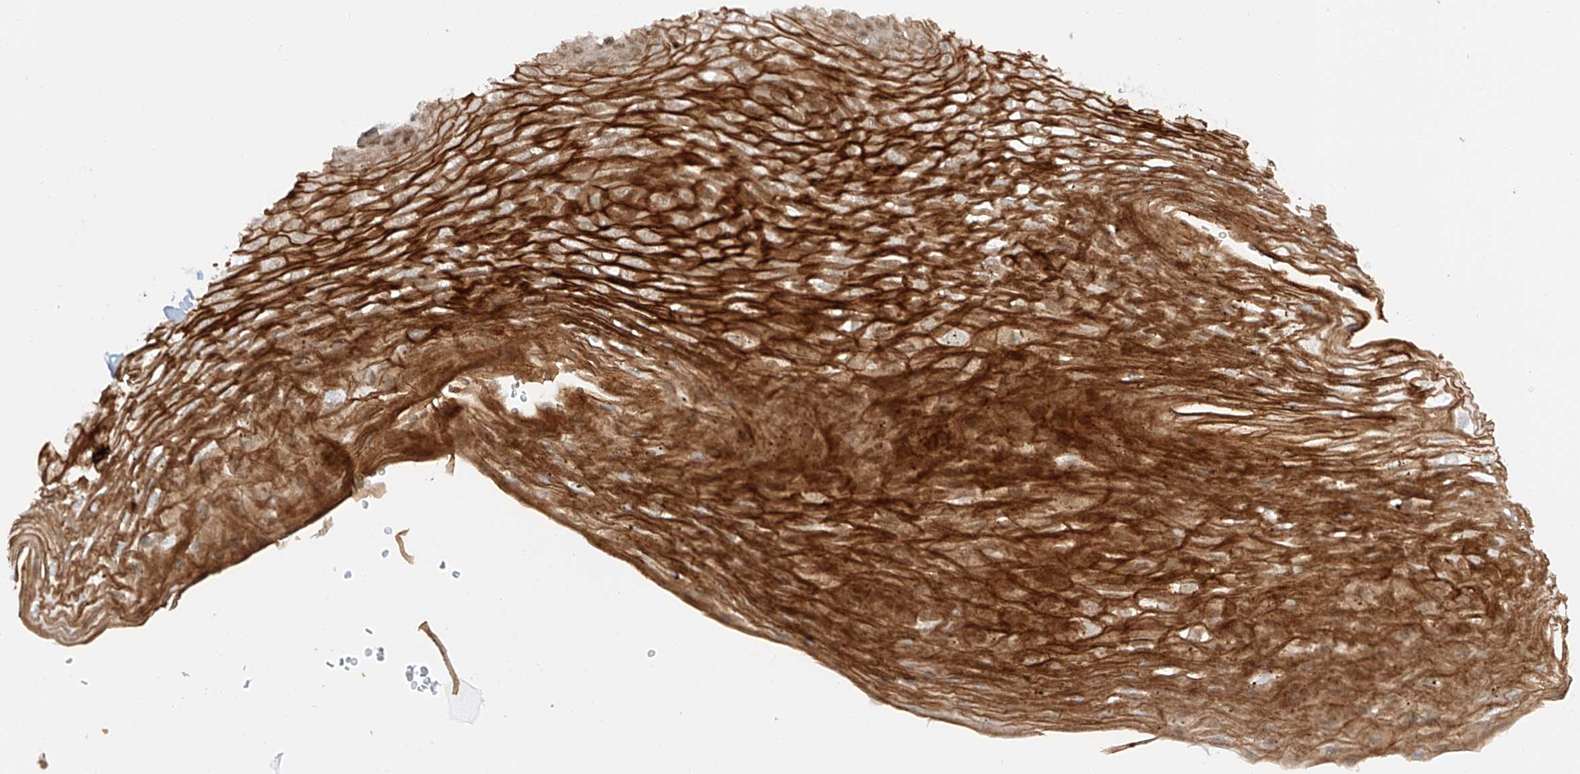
{"staining": {"intensity": "strong", "quantity": ">75%", "location": "cytoplasmic/membranous,nuclear"}, "tissue": "esophagus", "cell_type": "Squamous epithelial cells", "image_type": "normal", "snomed": [{"axis": "morphology", "description": "Normal tissue, NOS"}, {"axis": "topography", "description": "Esophagus"}], "caption": "Esophagus was stained to show a protein in brown. There is high levels of strong cytoplasmic/membranous,nuclear positivity in about >75% of squamous epithelial cells.", "gene": "POGK", "patient": {"sex": "female", "age": 66}}